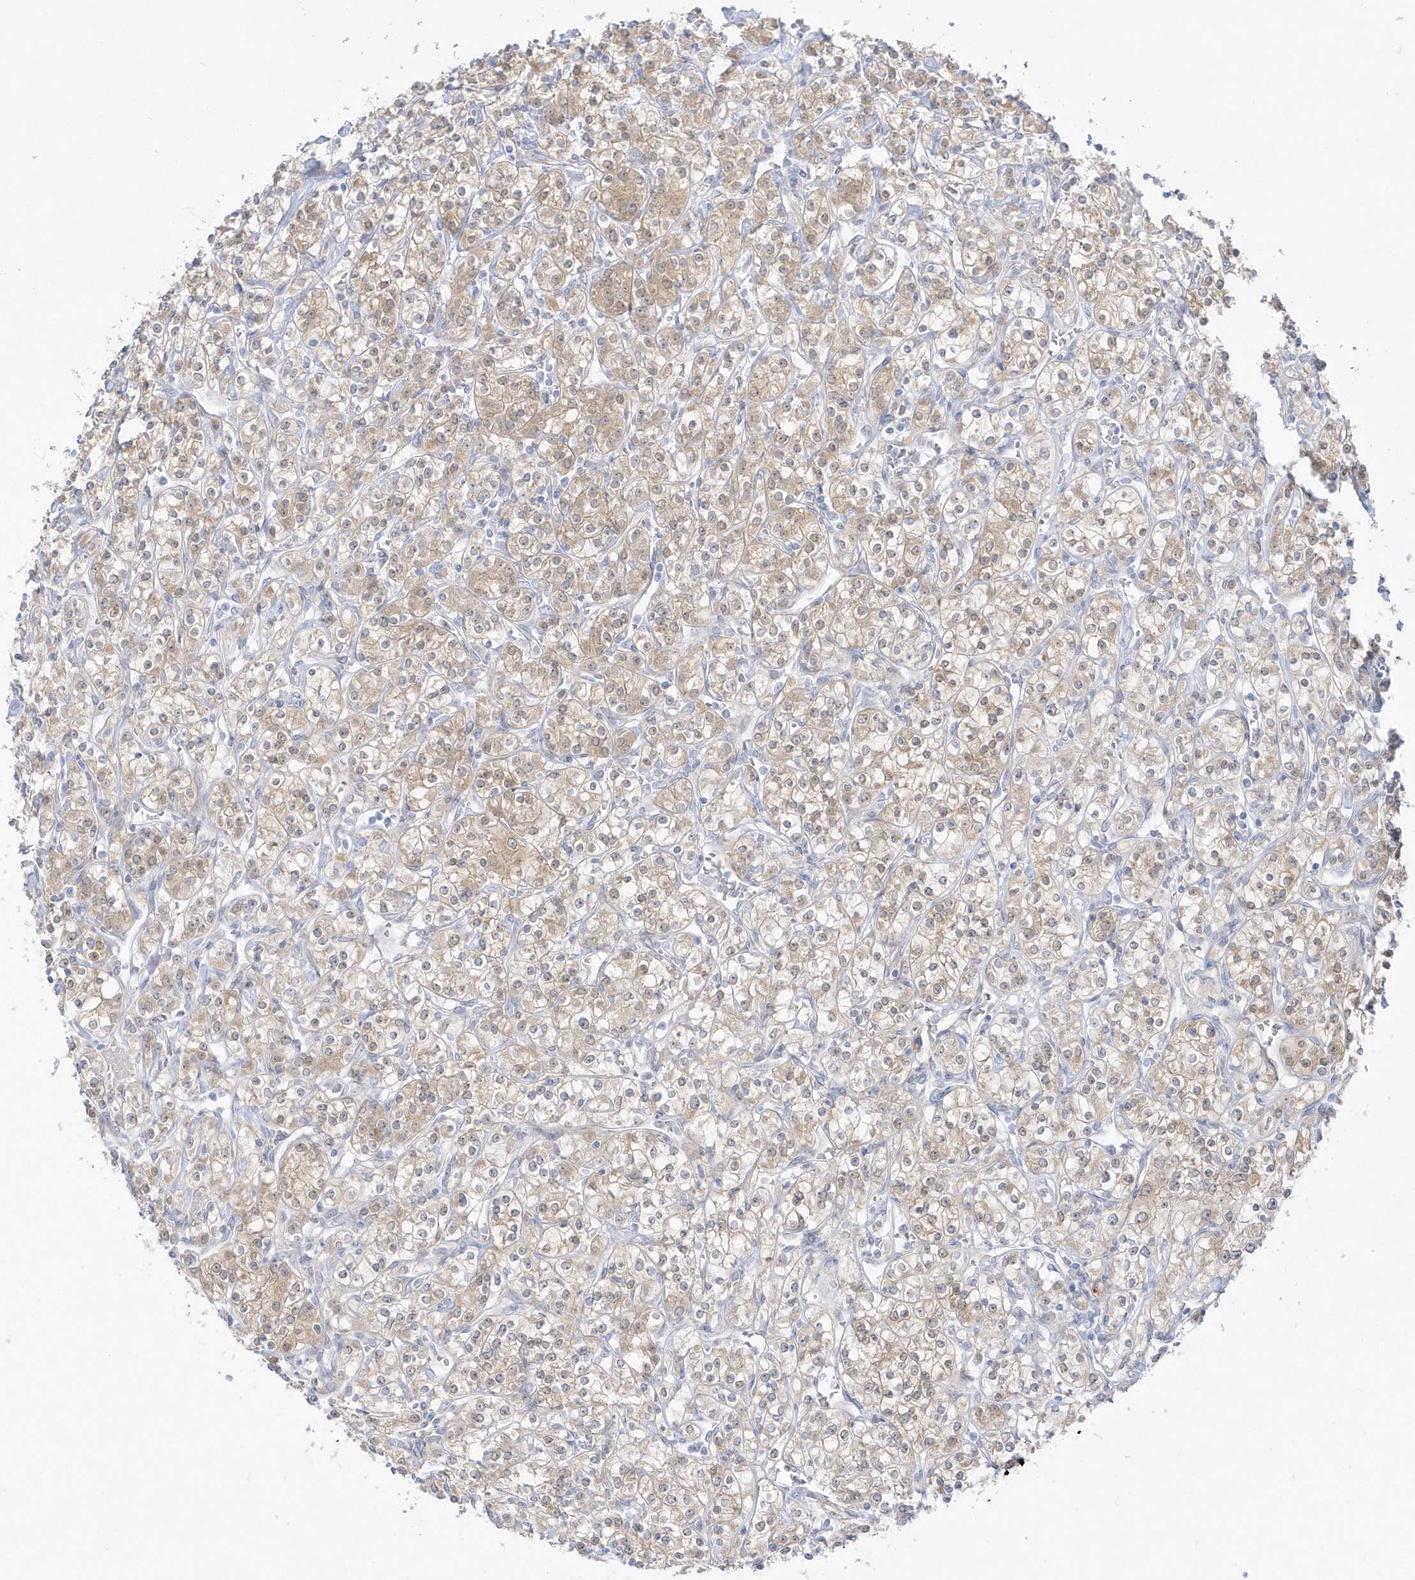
{"staining": {"intensity": "weak", "quantity": ">75%", "location": "cytoplasmic/membranous"}, "tissue": "renal cancer", "cell_type": "Tumor cells", "image_type": "cancer", "snomed": [{"axis": "morphology", "description": "Adenocarcinoma, NOS"}, {"axis": "topography", "description": "Kidney"}], "caption": "Renal adenocarcinoma stained with a brown dye reveals weak cytoplasmic/membranous positive staining in about >75% of tumor cells.", "gene": "PCBD1", "patient": {"sex": "male", "age": 77}}